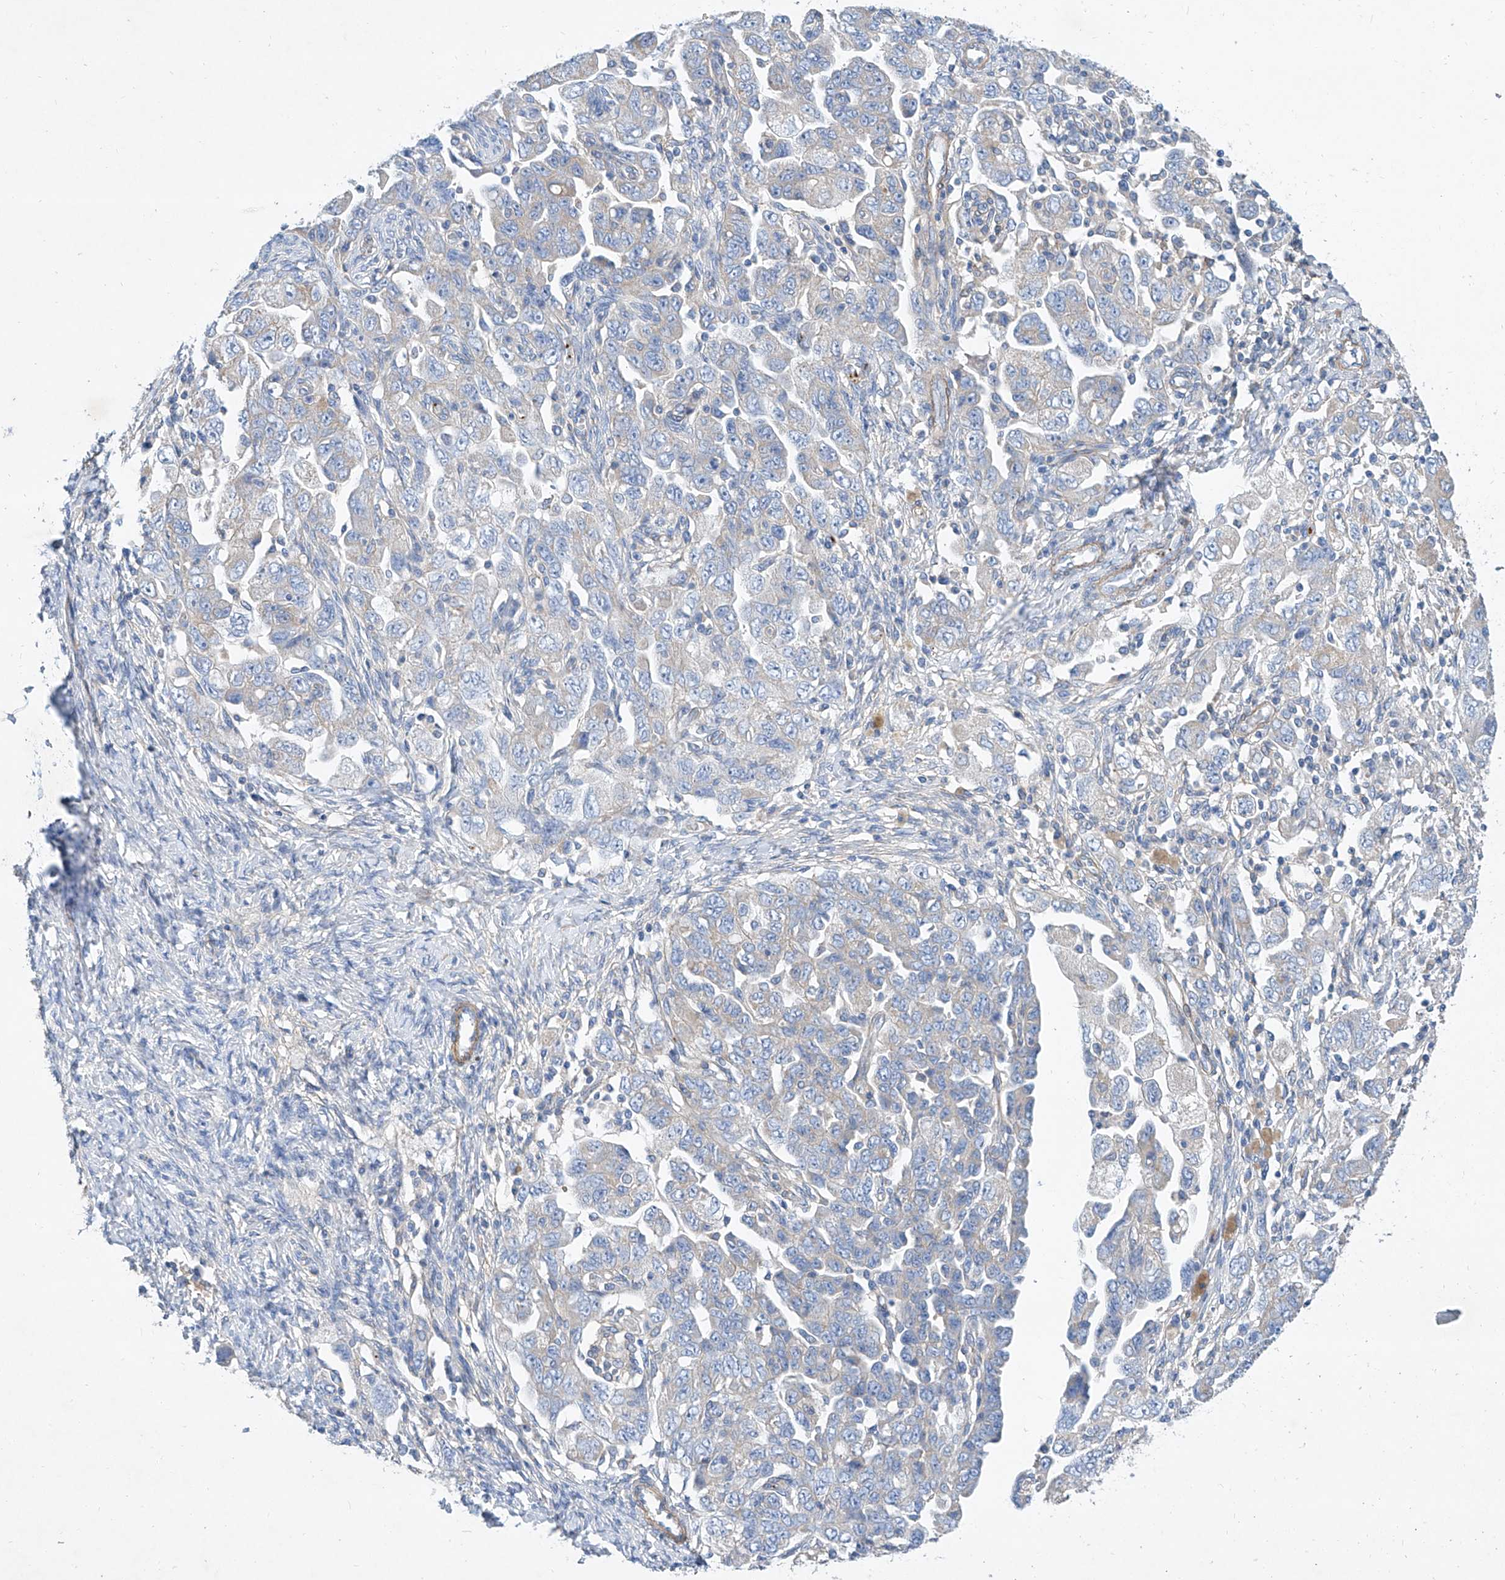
{"staining": {"intensity": "negative", "quantity": "none", "location": "none"}, "tissue": "ovarian cancer", "cell_type": "Tumor cells", "image_type": "cancer", "snomed": [{"axis": "morphology", "description": "Carcinoma, NOS"}, {"axis": "morphology", "description": "Cystadenocarcinoma, serous, NOS"}, {"axis": "topography", "description": "Ovary"}], "caption": "Tumor cells show no significant staining in ovarian cancer.", "gene": "TAS2R60", "patient": {"sex": "female", "age": 69}}